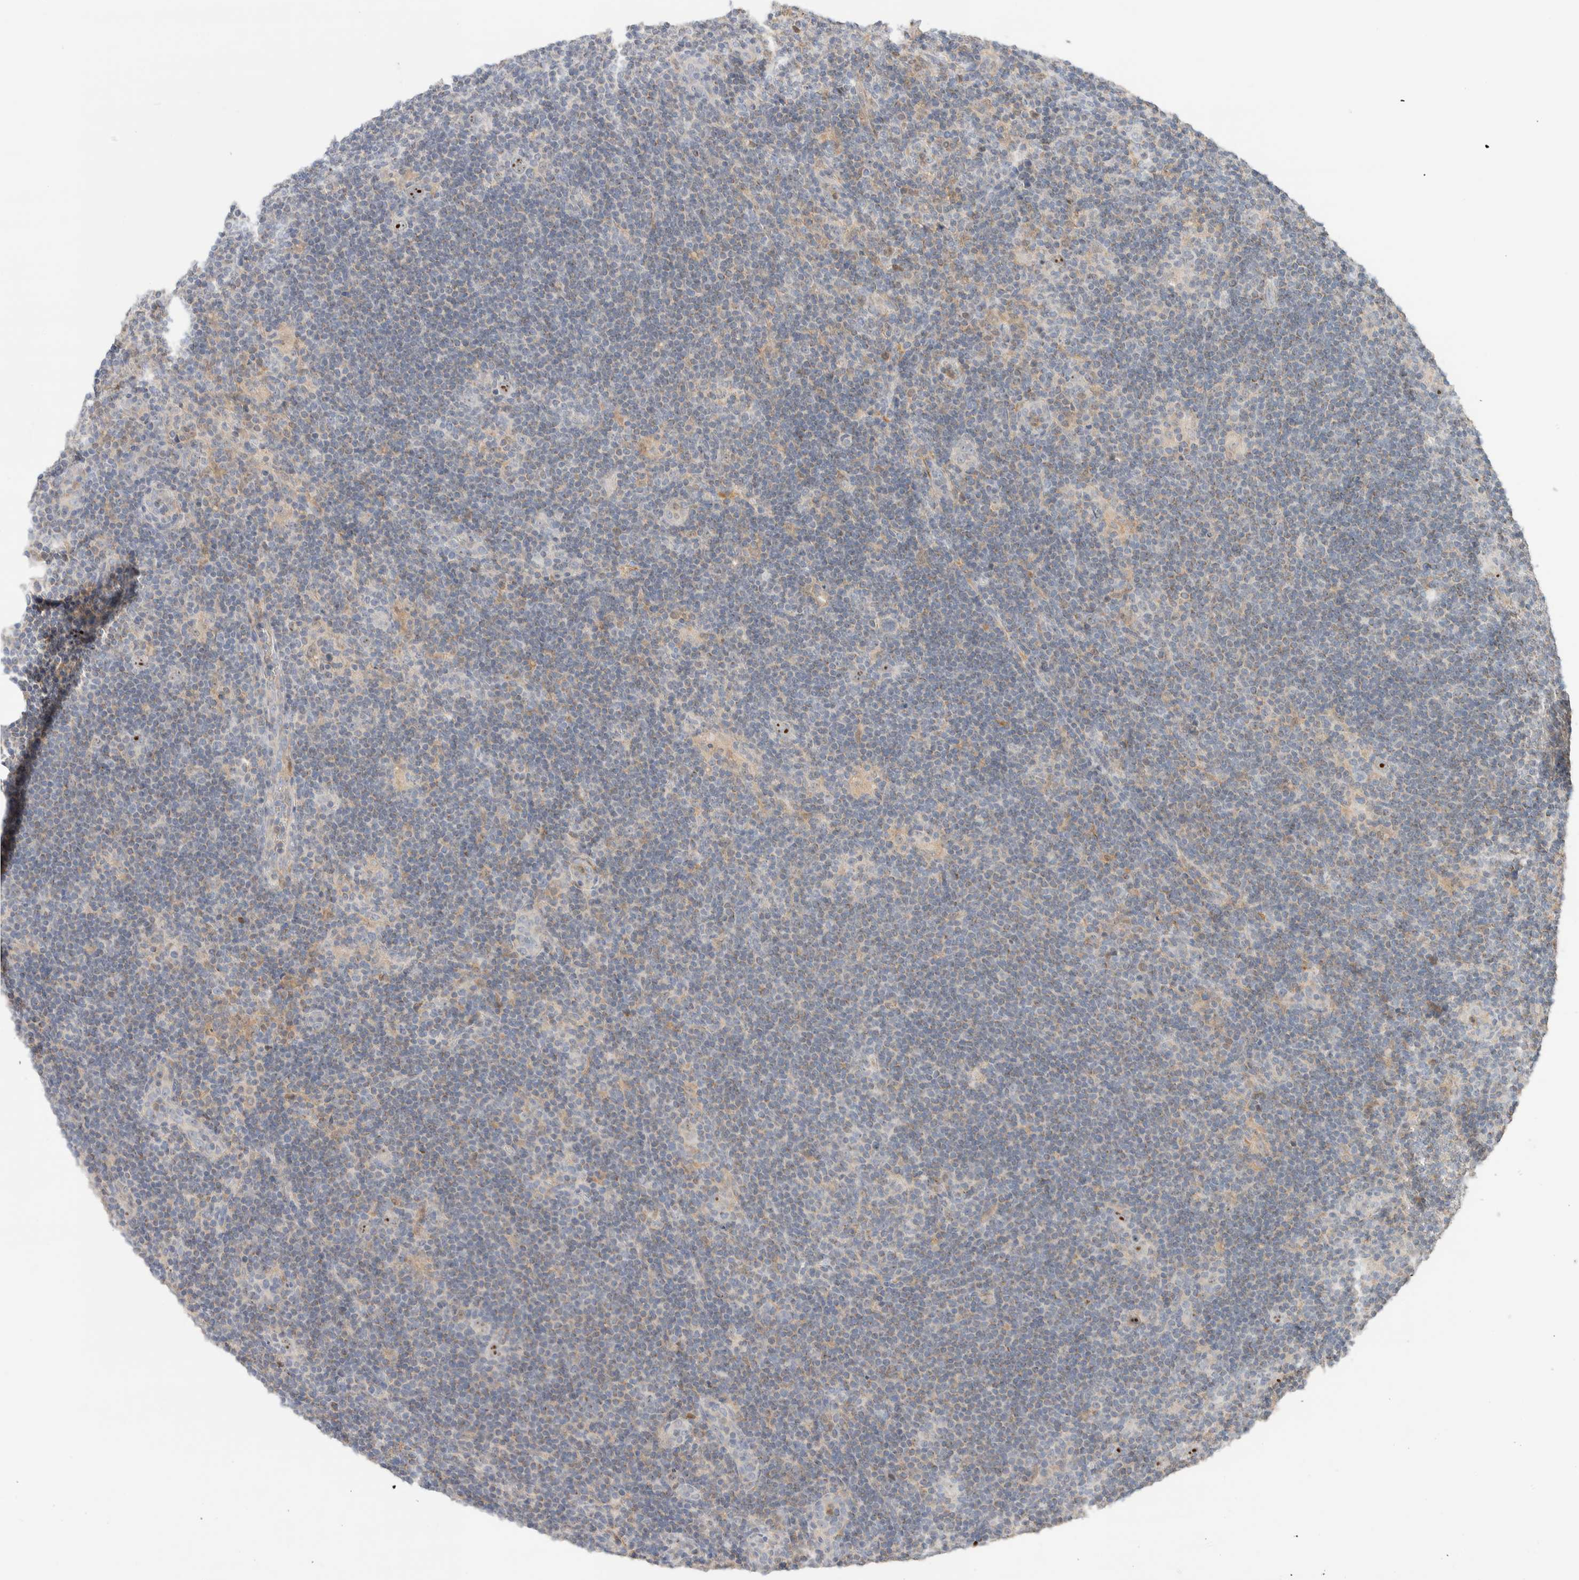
{"staining": {"intensity": "moderate", "quantity": ">75%", "location": "nuclear"}, "tissue": "lymphoma", "cell_type": "Tumor cells", "image_type": "cancer", "snomed": [{"axis": "morphology", "description": "Hodgkin's disease, NOS"}, {"axis": "topography", "description": "Lymph node"}], "caption": "Immunohistochemical staining of human Hodgkin's disease exhibits medium levels of moderate nuclear positivity in approximately >75% of tumor cells. Using DAB (brown) and hematoxylin (blue) stains, captured at high magnification using brightfield microscopy.", "gene": "HDHD3", "patient": {"sex": "female", "age": 57}}